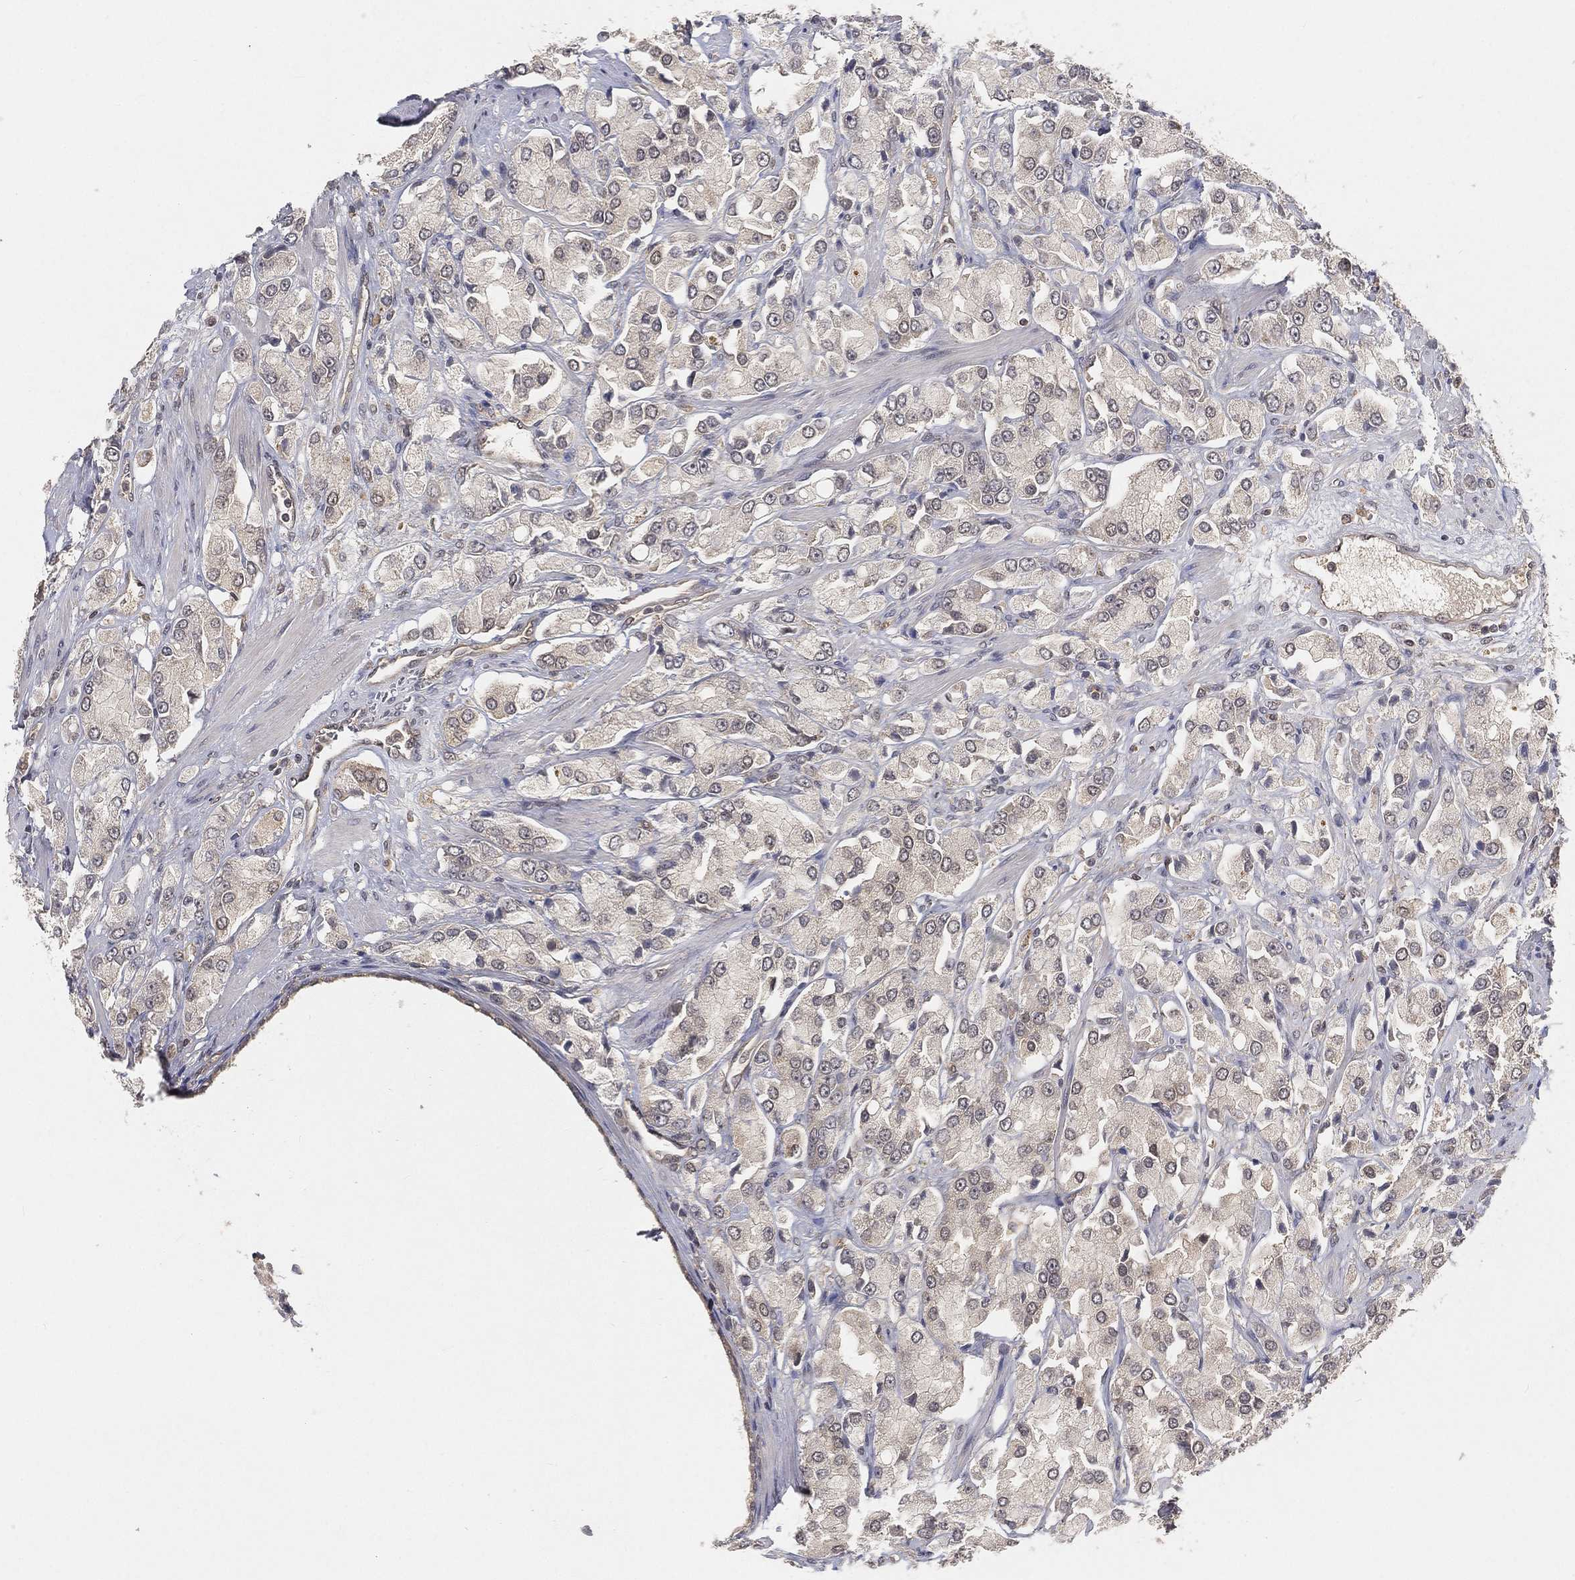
{"staining": {"intensity": "negative", "quantity": "none", "location": "none"}, "tissue": "prostate cancer", "cell_type": "Tumor cells", "image_type": "cancer", "snomed": [{"axis": "morphology", "description": "Adenocarcinoma, NOS"}, {"axis": "topography", "description": "Prostate and seminal vesicle, NOS"}, {"axis": "topography", "description": "Prostate"}], "caption": "An IHC micrograph of adenocarcinoma (prostate) is shown. There is no staining in tumor cells of adenocarcinoma (prostate). (DAB IHC visualized using brightfield microscopy, high magnification).", "gene": "MAPK1", "patient": {"sex": "male", "age": 64}}